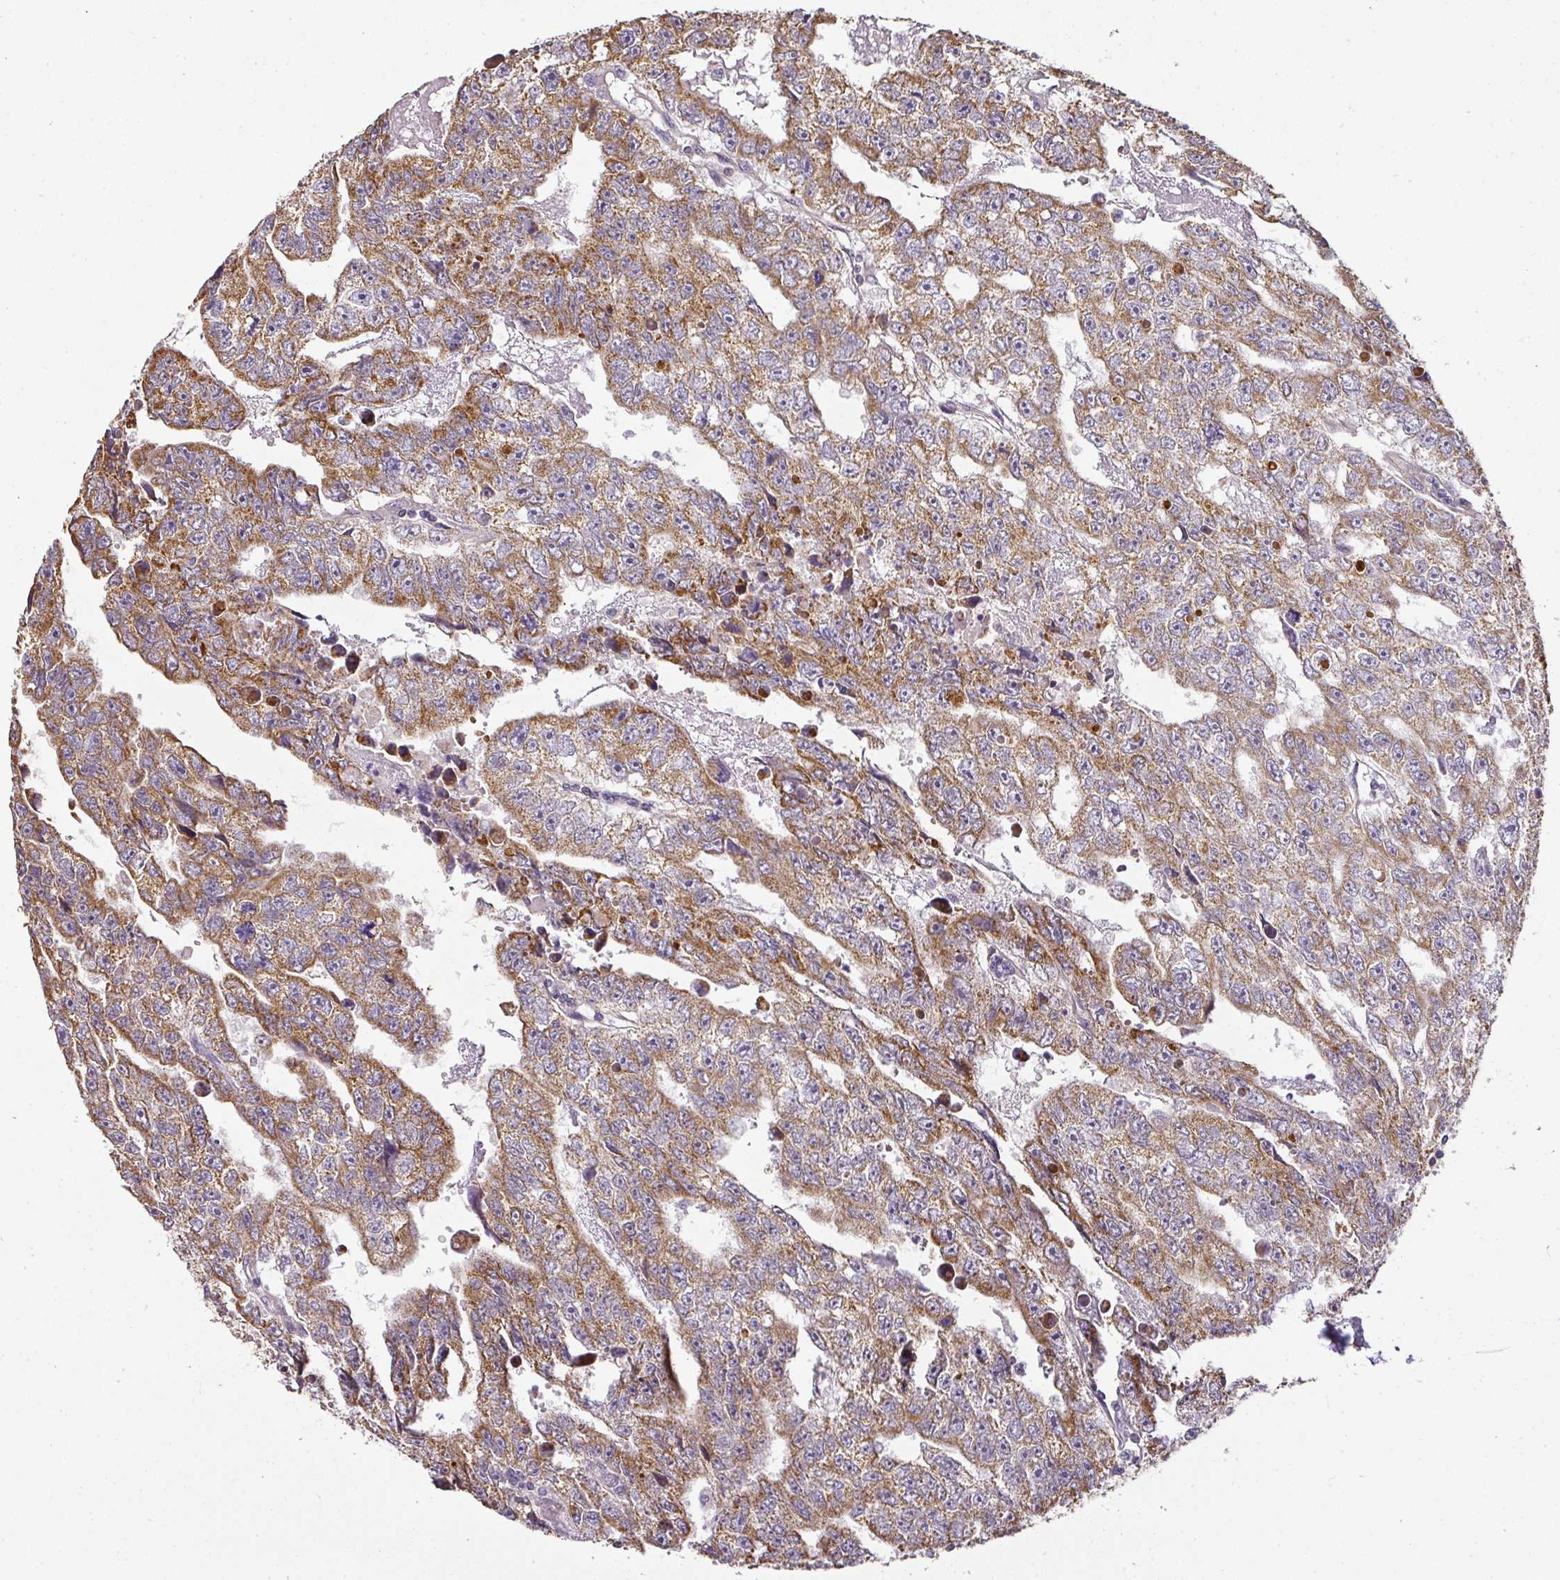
{"staining": {"intensity": "moderate", "quantity": ">75%", "location": "cytoplasmic/membranous"}, "tissue": "testis cancer", "cell_type": "Tumor cells", "image_type": "cancer", "snomed": [{"axis": "morphology", "description": "Carcinoma, Embryonal, NOS"}, {"axis": "topography", "description": "Testis"}], "caption": "The histopathology image shows a brown stain indicating the presence of a protein in the cytoplasmic/membranous of tumor cells in embryonal carcinoma (testis). (DAB (3,3'-diaminobenzidine) = brown stain, brightfield microscopy at high magnification).", "gene": "MYOM2", "patient": {"sex": "male", "age": 20}}